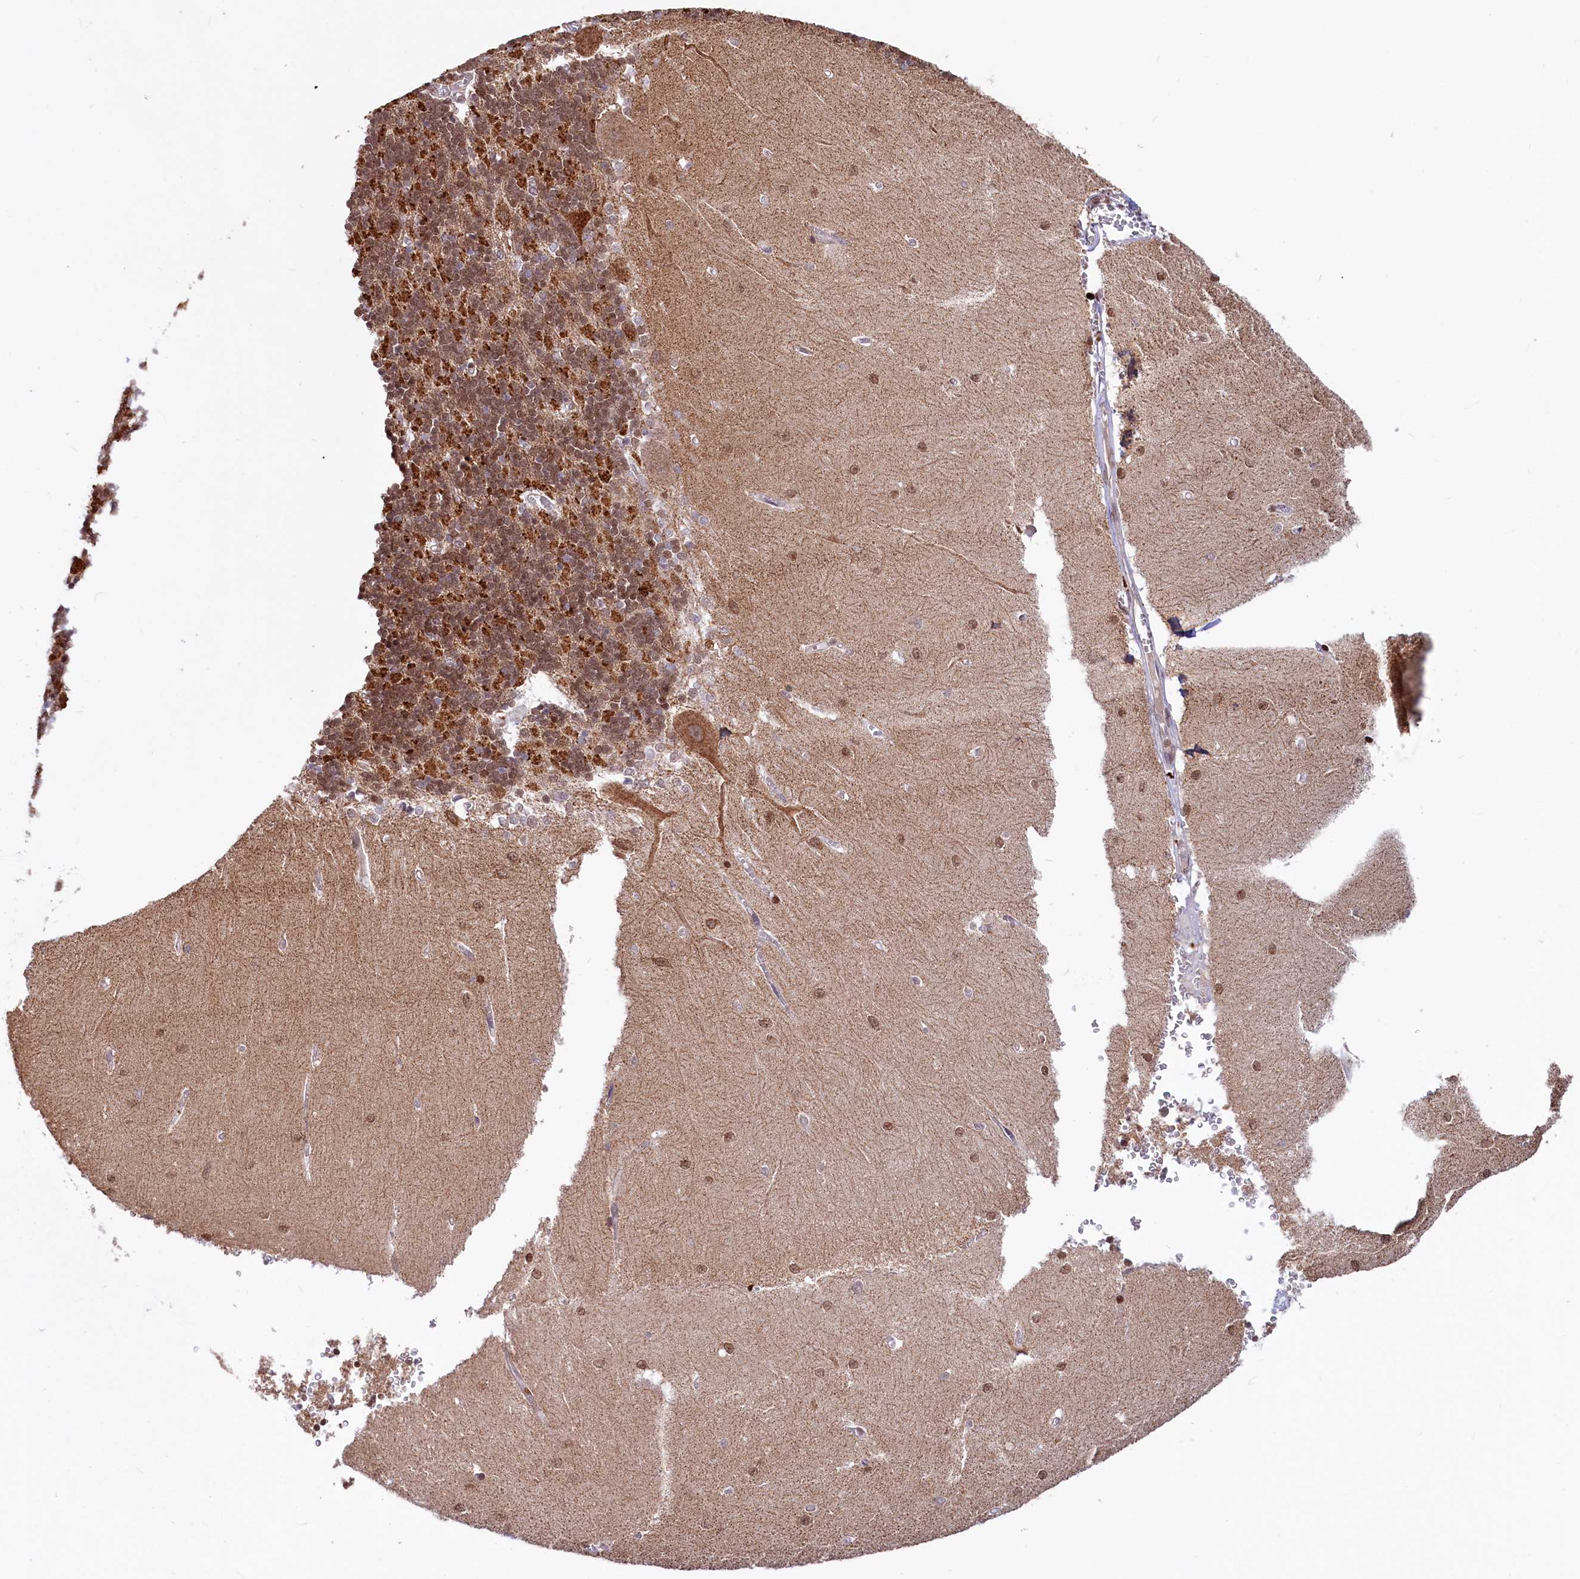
{"staining": {"intensity": "strong", "quantity": "25%-75%", "location": "cytoplasmic/membranous,nuclear"}, "tissue": "cerebellum", "cell_type": "Cells in granular layer", "image_type": "normal", "snomed": [{"axis": "morphology", "description": "Normal tissue, NOS"}, {"axis": "topography", "description": "Cerebellum"}], "caption": "Immunohistochemistry (IHC) of benign human cerebellum shows high levels of strong cytoplasmic/membranous,nuclear positivity in about 25%-75% of cells in granular layer. The staining was performed using DAB (3,3'-diaminobenzidine), with brown indicating positive protein expression. Nuclei are stained blue with hematoxylin.", "gene": "PHC3", "patient": {"sex": "male", "age": 37}}